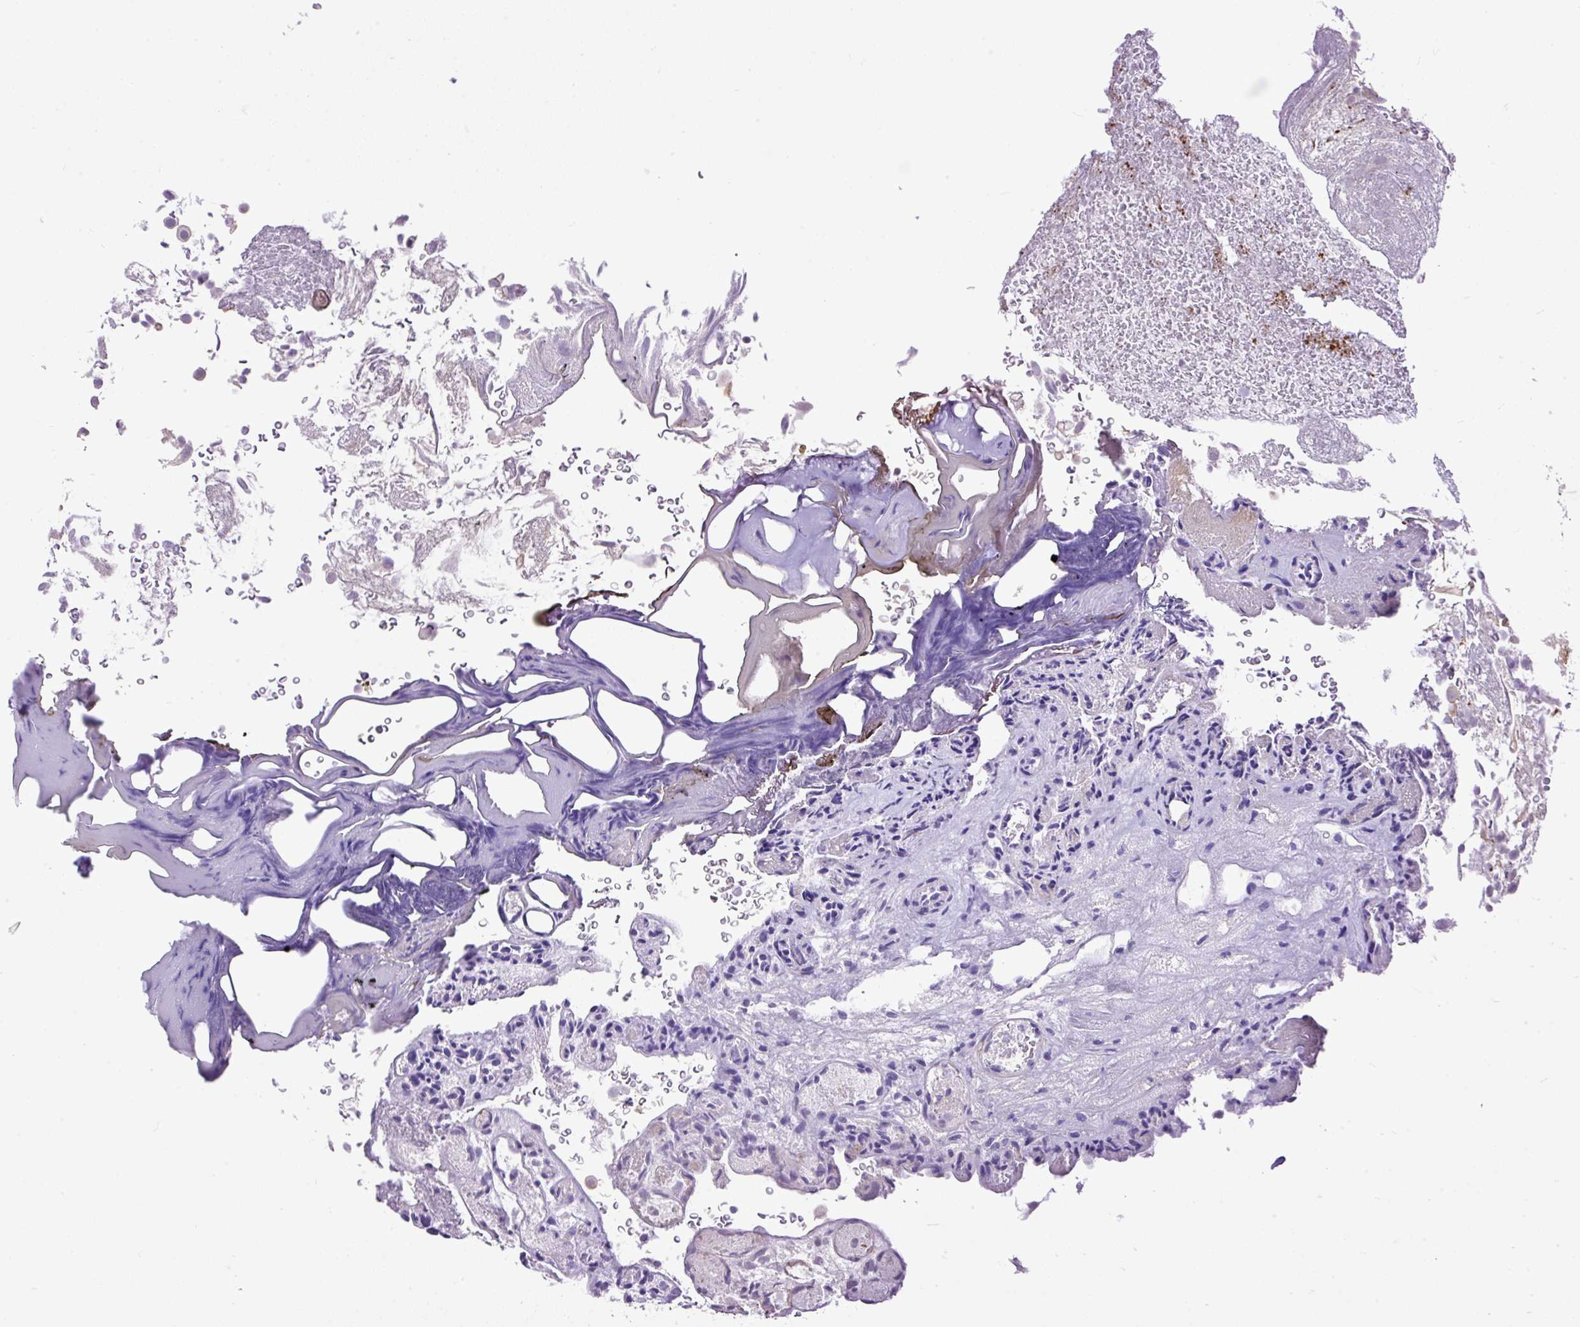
{"staining": {"intensity": "weak", "quantity": "<25%", "location": "cytoplasmic/membranous"}, "tissue": "urothelial cancer", "cell_type": "Tumor cells", "image_type": "cancer", "snomed": [{"axis": "morphology", "description": "Urothelial carcinoma, Low grade"}, {"axis": "topography", "description": "Urinary bladder"}], "caption": "This is an IHC micrograph of human urothelial carcinoma (low-grade). There is no positivity in tumor cells.", "gene": "MAGEB16", "patient": {"sex": "male", "age": 78}}